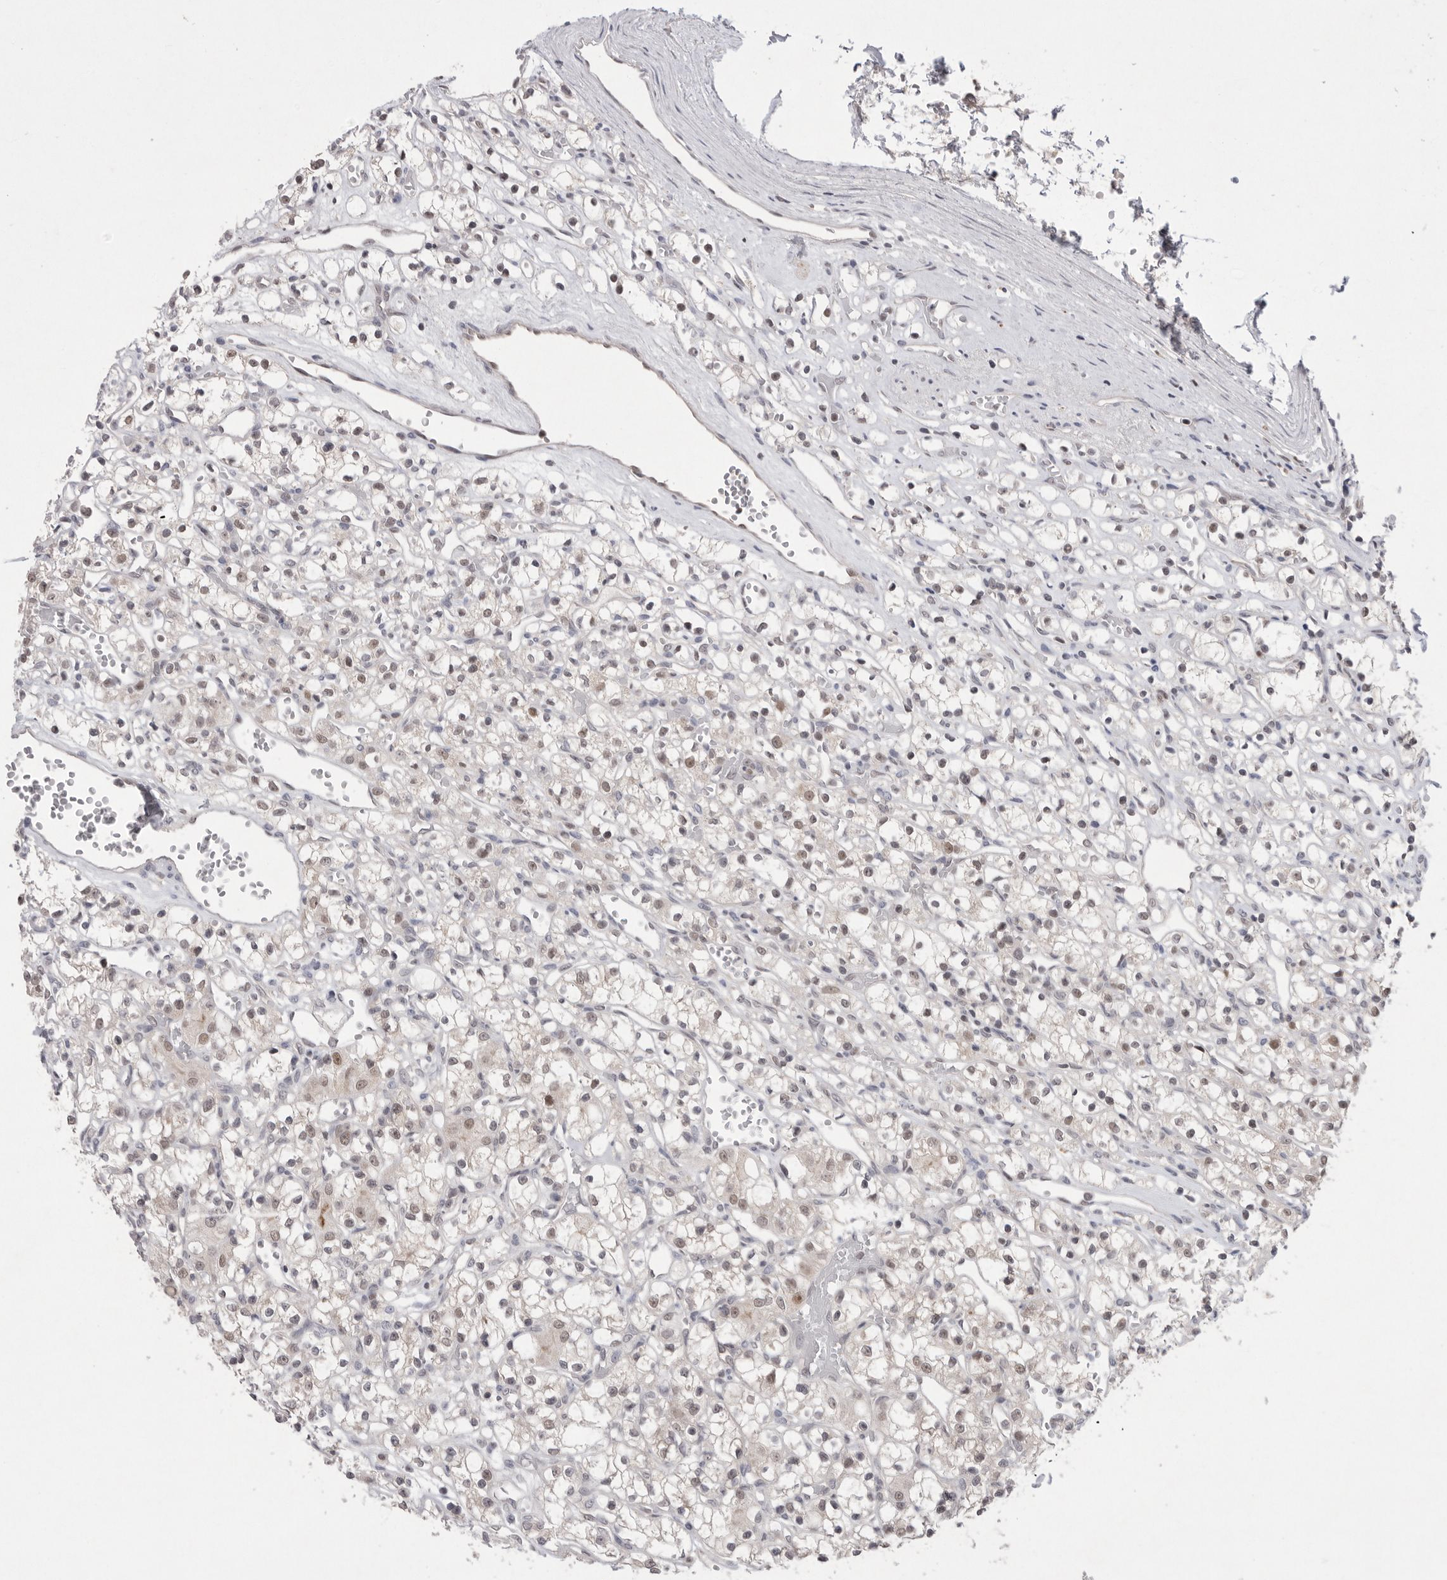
{"staining": {"intensity": "weak", "quantity": "25%-75%", "location": "nuclear"}, "tissue": "renal cancer", "cell_type": "Tumor cells", "image_type": "cancer", "snomed": [{"axis": "morphology", "description": "Adenocarcinoma, NOS"}, {"axis": "topography", "description": "Kidney"}], "caption": "A low amount of weak nuclear staining is present in about 25%-75% of tumor cells in adenocarcinoma (renal) tissue.", "gene": "HUS1", "patient": {"sex": "female", "age": 59}}